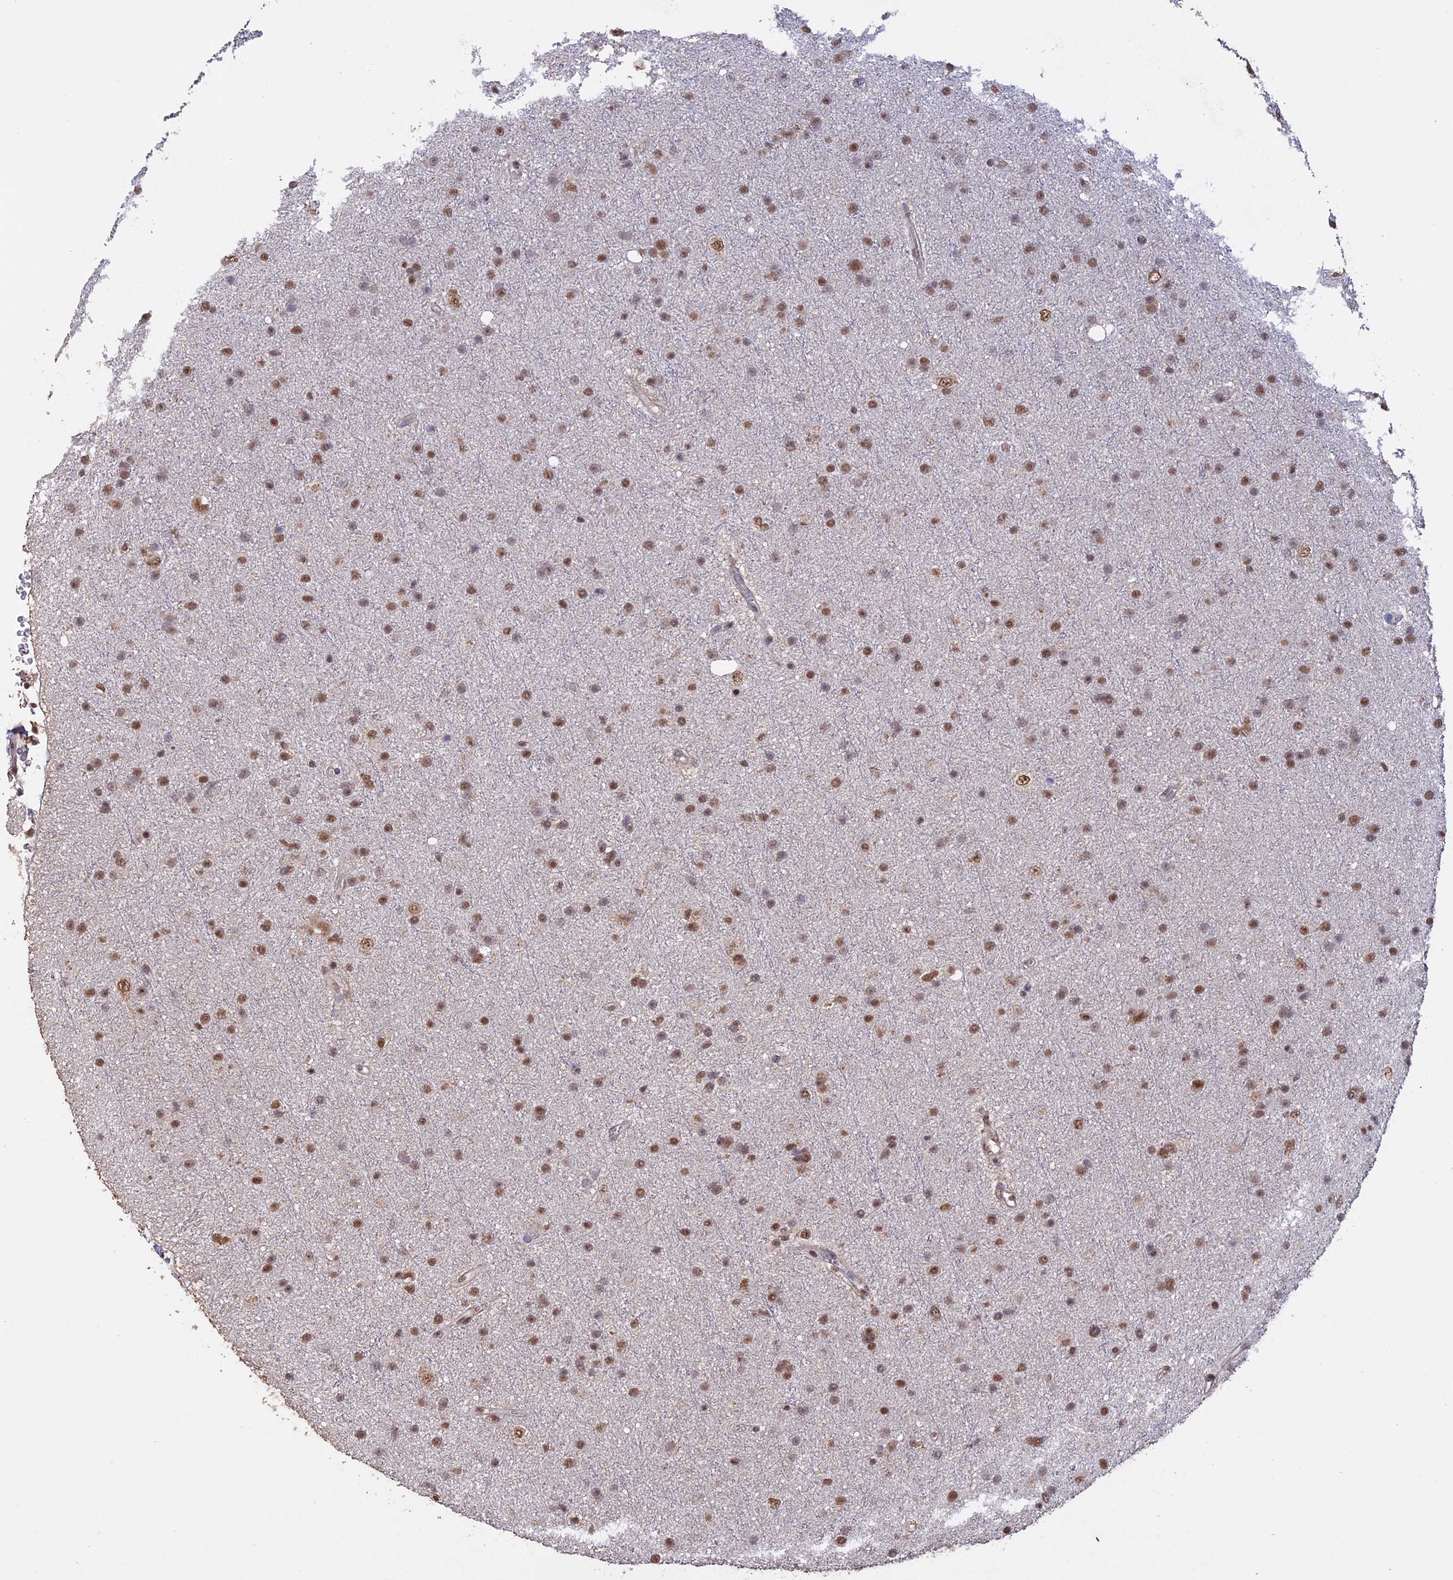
{"staining": {"intensity": "moderate", "quantity": ">75%", "location": "nuclear"}, "tissue": "glioma", "cell_type": "Tumor cells", "image_type": "cancer", "snomed": [{"axis": "morphology", "description": "Glioma, malignant, Low grade"}, {"axis": "topography", "description": "Cerebral cortex"}], "caption": "Immunohistochemistry (IHC) histopathology image of neoplastic tissue: human glioma stained using immunohistochemistry displays medium levels of moderate protein expression localized specifically in the nuclear of tumor cells, appearing as a nuclear brown color.", "gene": "PSMC6", "patient": {"sex": "female", "age": 39}}